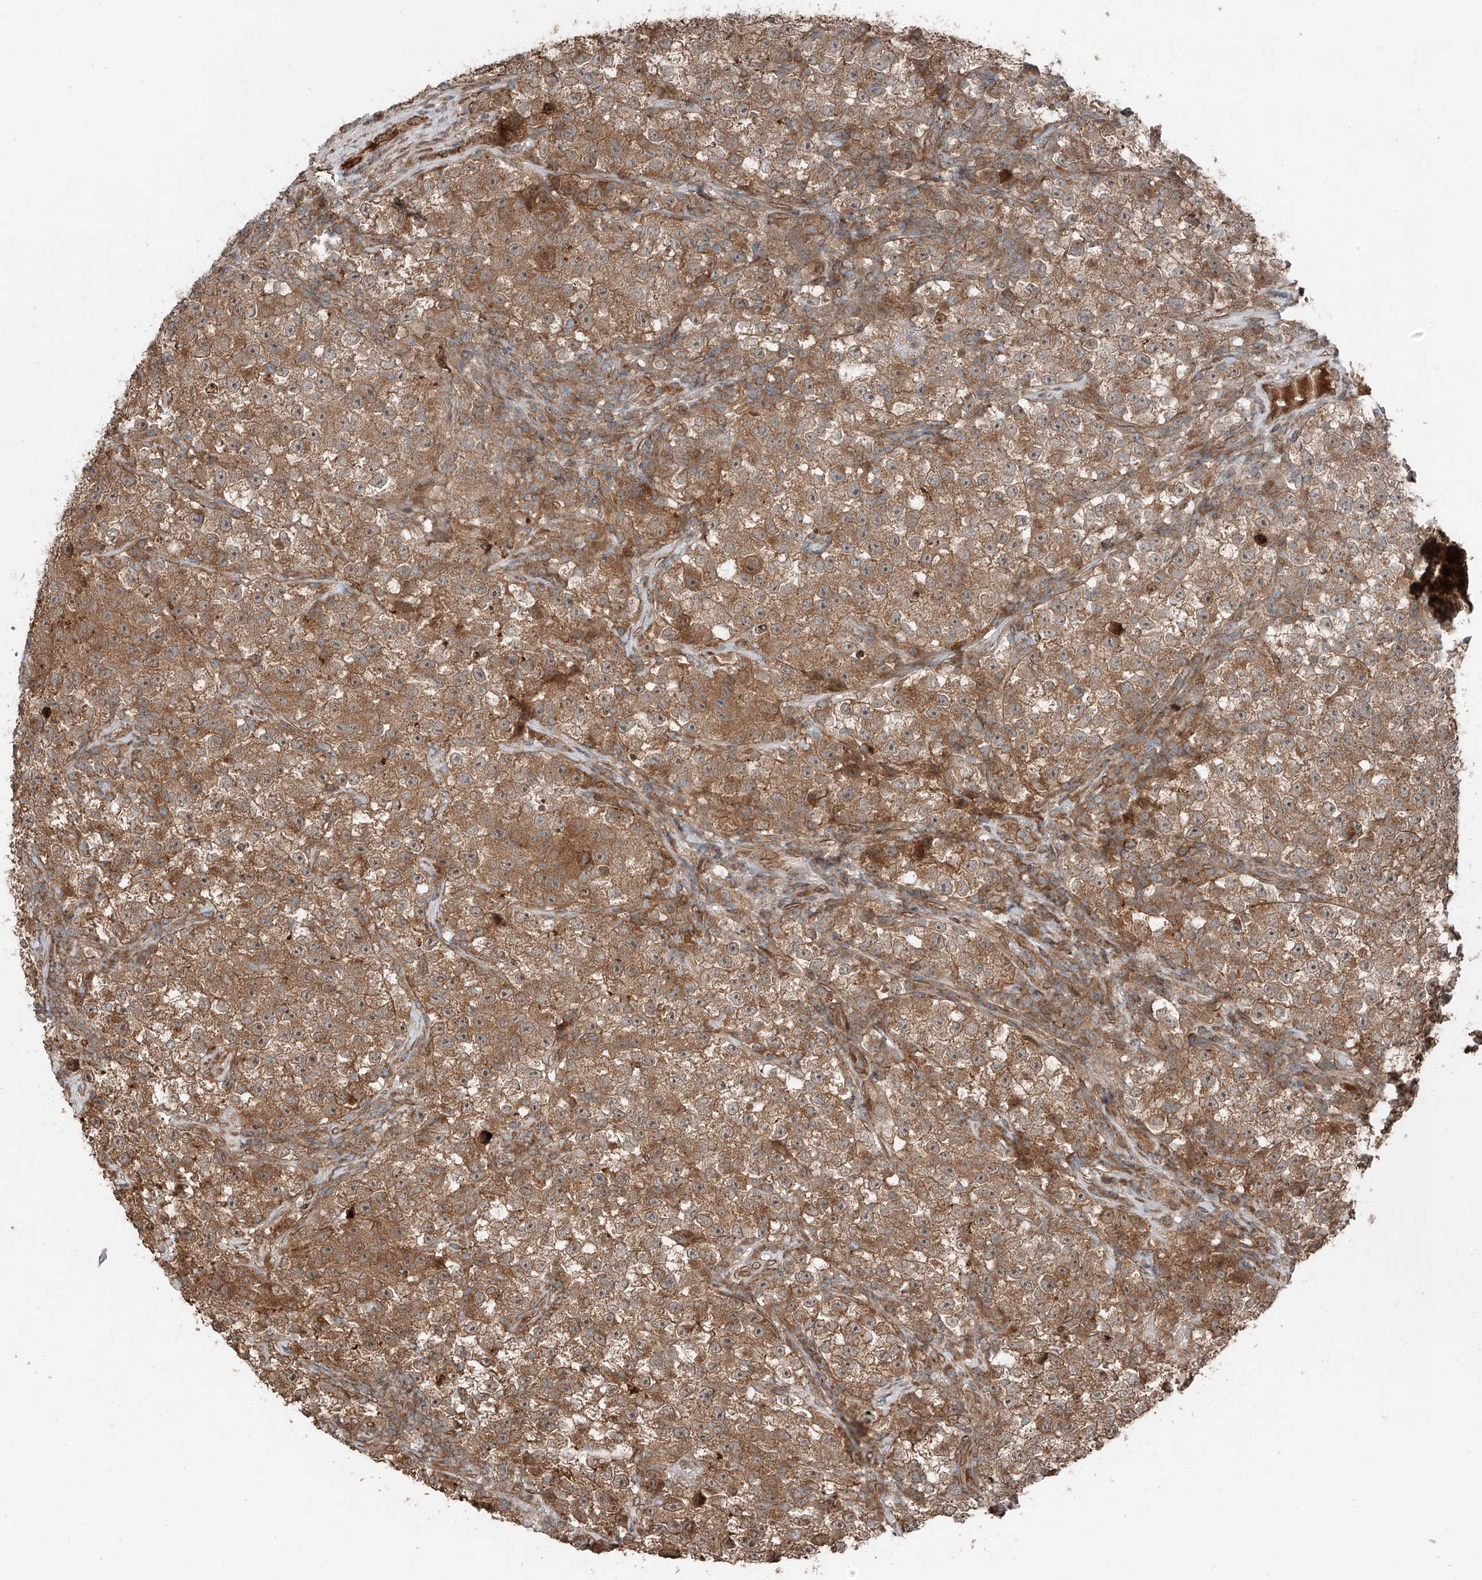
{"staining": {"intensity": "moderate", "quantity": ">75%", "location": "cytoplasmic/membranous"}, "tissue": "testis cancer", "cell_type": "Tumor cells", "image_type": "cancer", "snomed": [{"axis": "morphology", "description": "Seminoma, NOS"}, {"axis": "topography", "description": "Testis"}], "caption": "Immunohistochemistry micrograph of neoplastic tissue: human testis cancer (seminoma) stained using immunohistochemistry (IHC) displays medium levels of moderate protein expression localized specifically in the cytoplasmic/membranous of tumor cells, appearing as a cytoplasmic/membranous brown color.", "gene": "CEP162", "patient": {"sex": "male", "age": 22}}